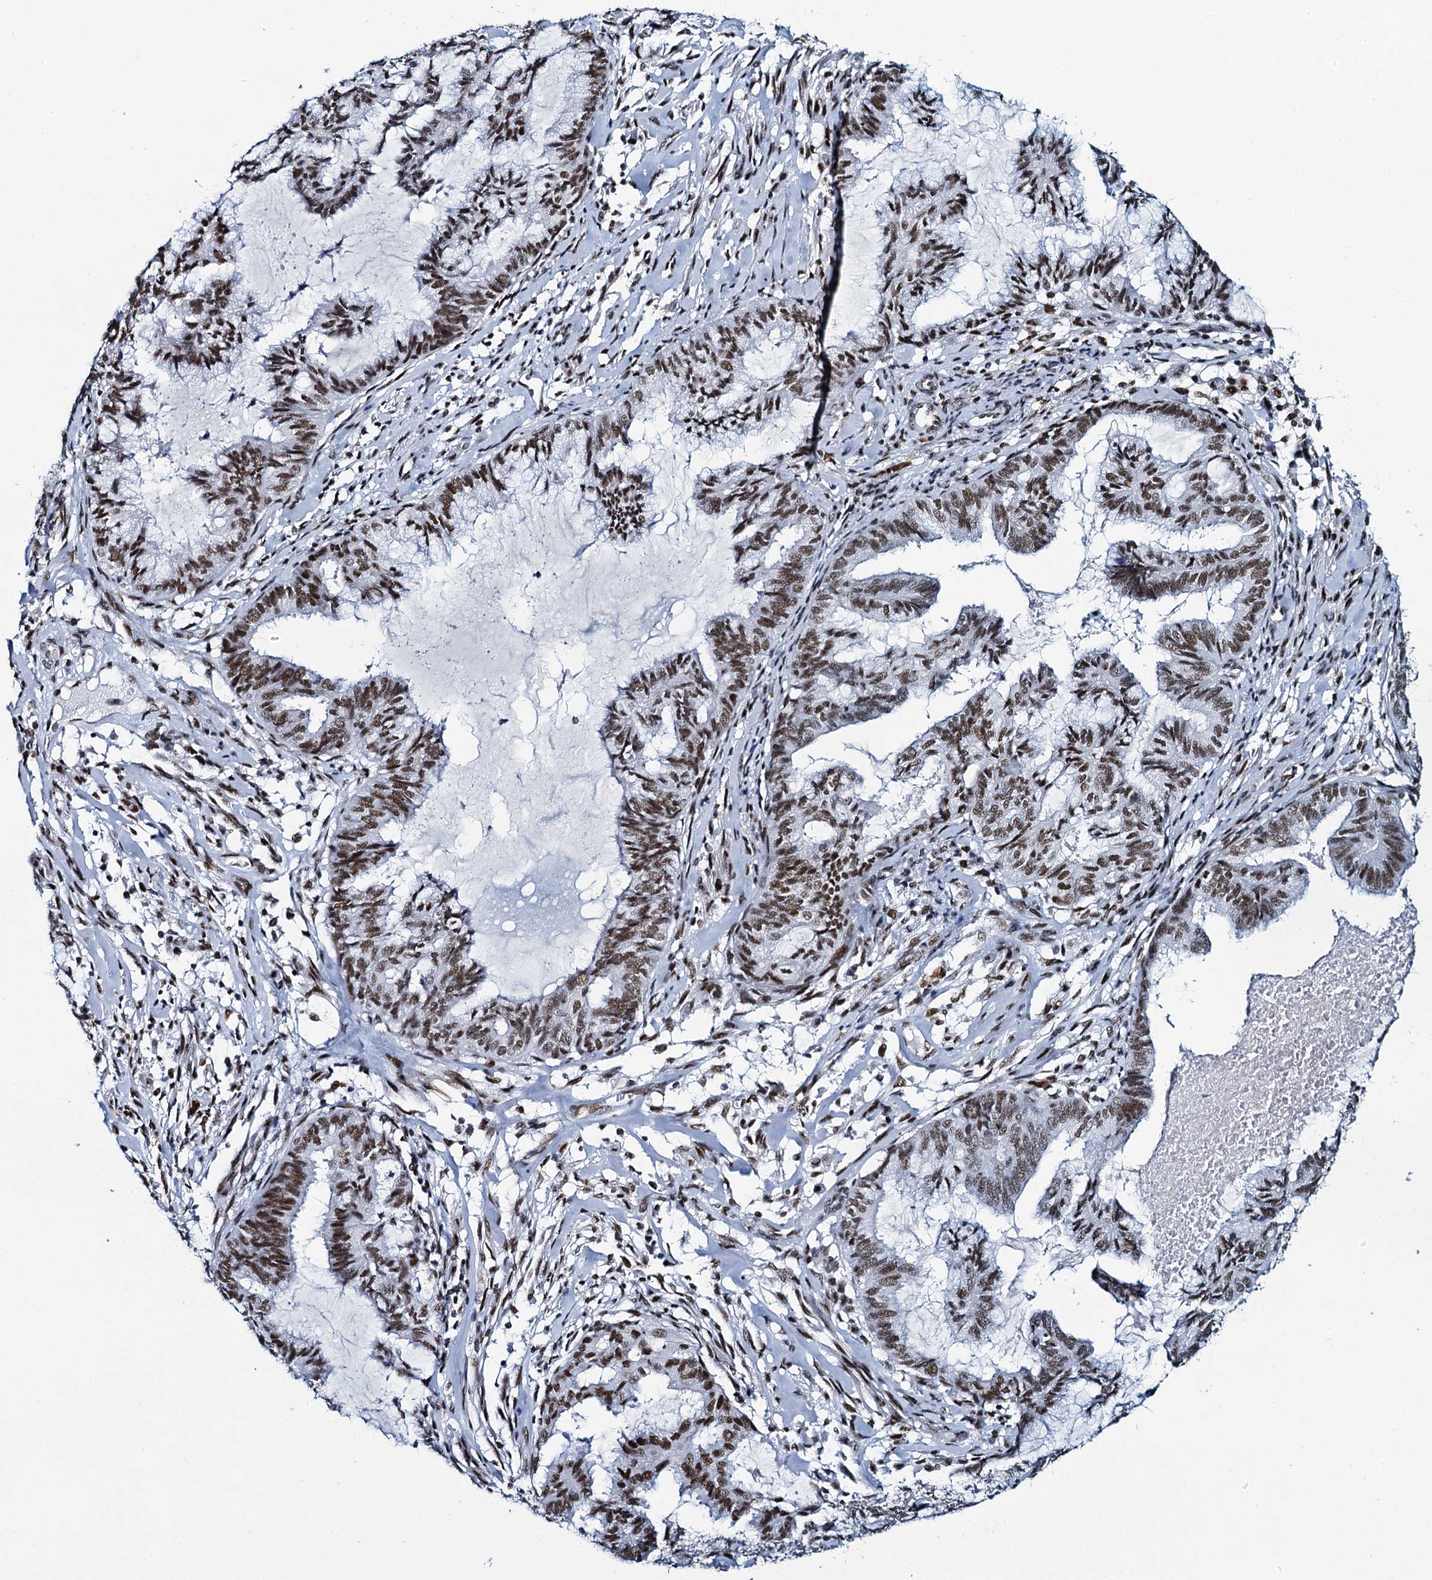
{"staining": {"intensity": "moderate", "quantity": ">75%", "location": "nuclear"}, "tissue": "endometrial cancer", "cell_type": "Tumor cells", "image_type": "cancer", "snomed": [{"axis": "morphology", "description": "Adenocarcinoma, NOS"}, {"axis": "topography", "description": "Endometrium"}], "caption": "Immunohistochemical staining of human endometrial cancer displays moderate nuclear protein expression in approximately >75% of tumor cells. The staining is performed using DAB (3,3'-diaminobenzidine) brown chromogen to label protein expression. The nuclei are counter-stained blue using hematoxylin.", "gene": "HNRNPUL2", "patient": {"sex": "female", "age": 86}}